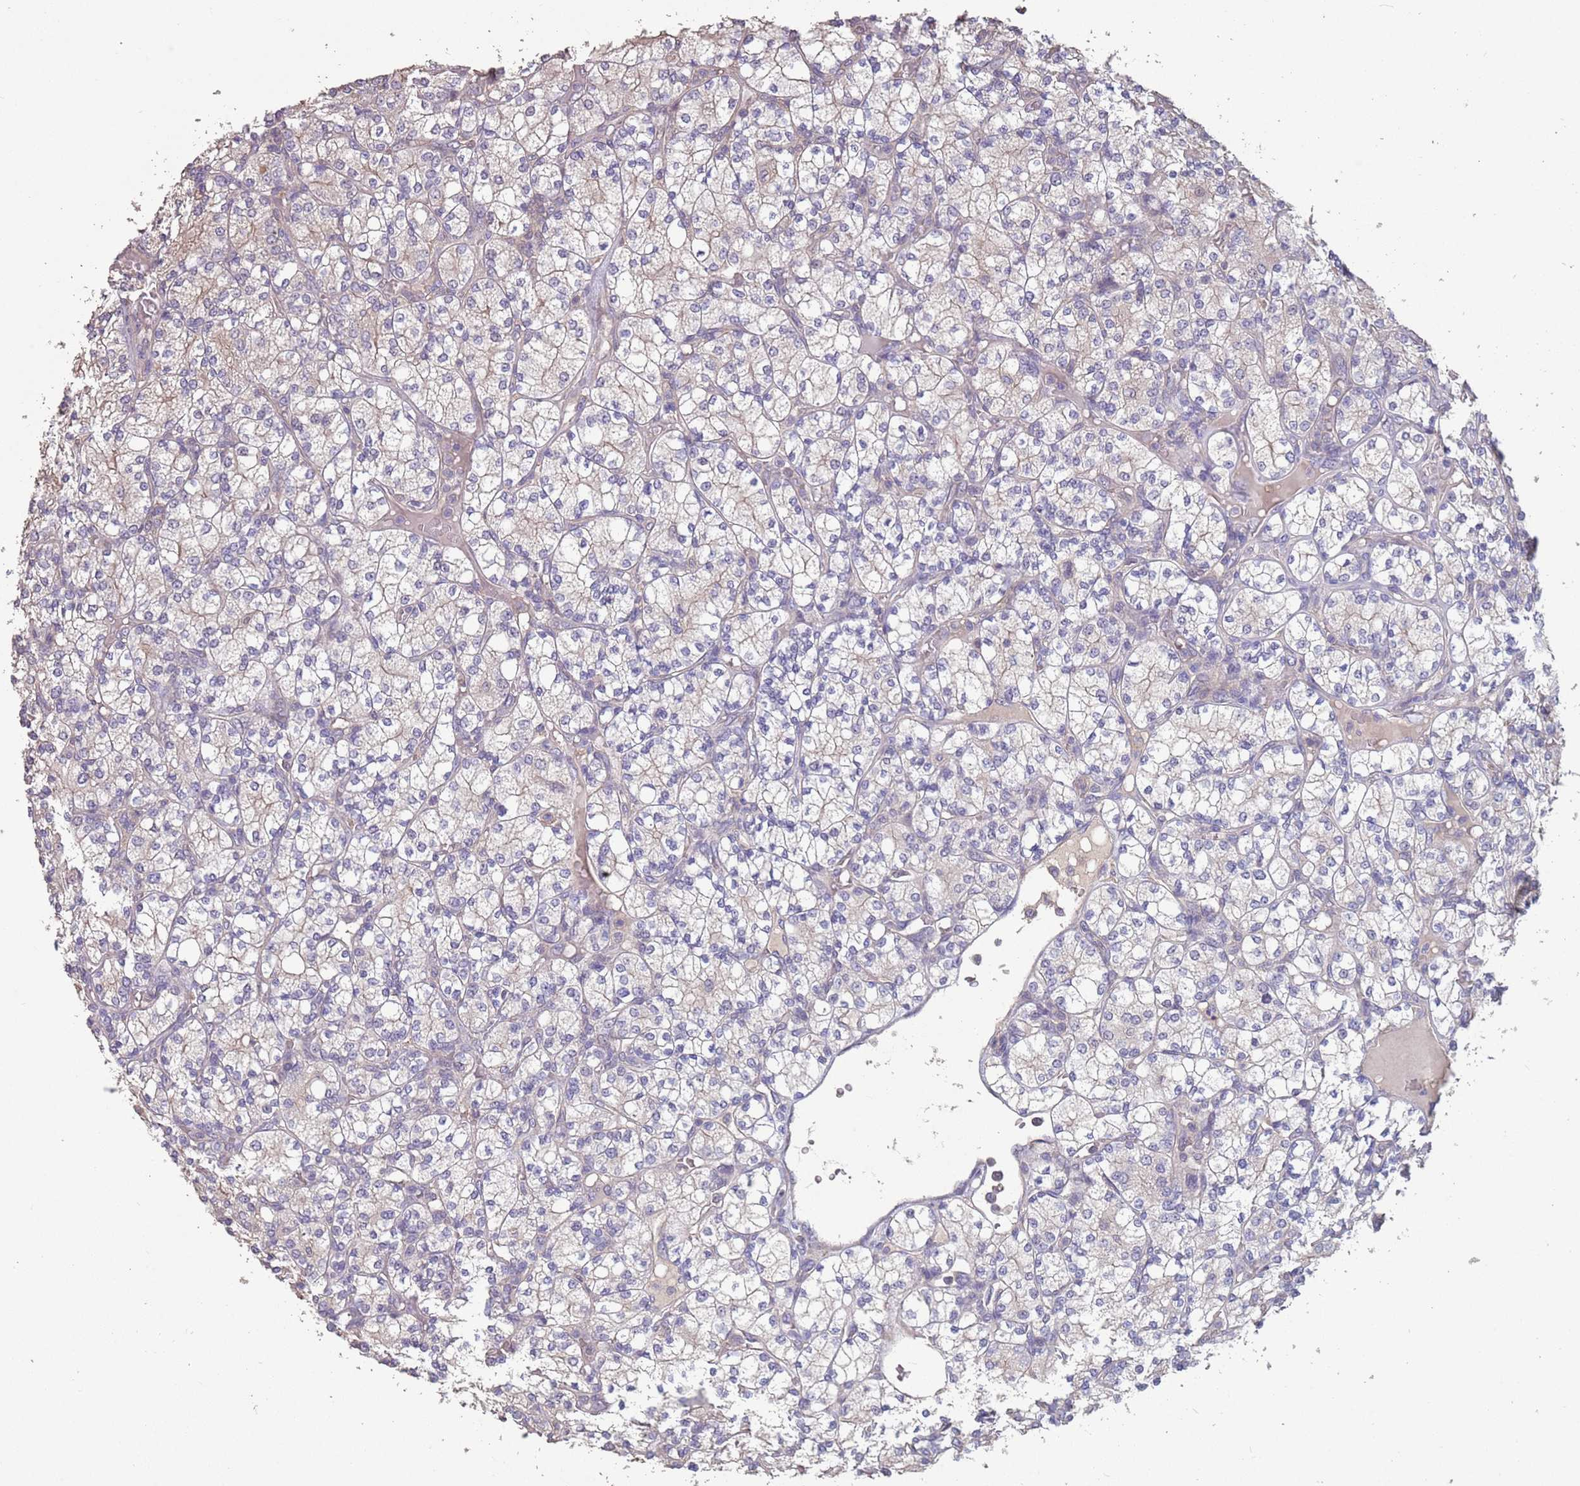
{"staining": {"intensity": "weak", "quantity": "<25%", "location": "cytoplasmic/membranous"}, "tissue": "renal cancer", "cell_type": "Tumor cells", "image_type": "cancer", "snomed": [{"axis": "morphology", "description": "Adenocarcinoma, NOS"}, {"axis": "topography", "description": "Kidney"}], "caption": "A photomicrograph of renal adenocarcinoma stained for a protein reveals no brown staining in tumor cells. (DAB (3,3'-diaminobenzidine) IHC, high magnification).", "gene": "MBD3L1", "patient": {"sex": "male", "age": 77}}